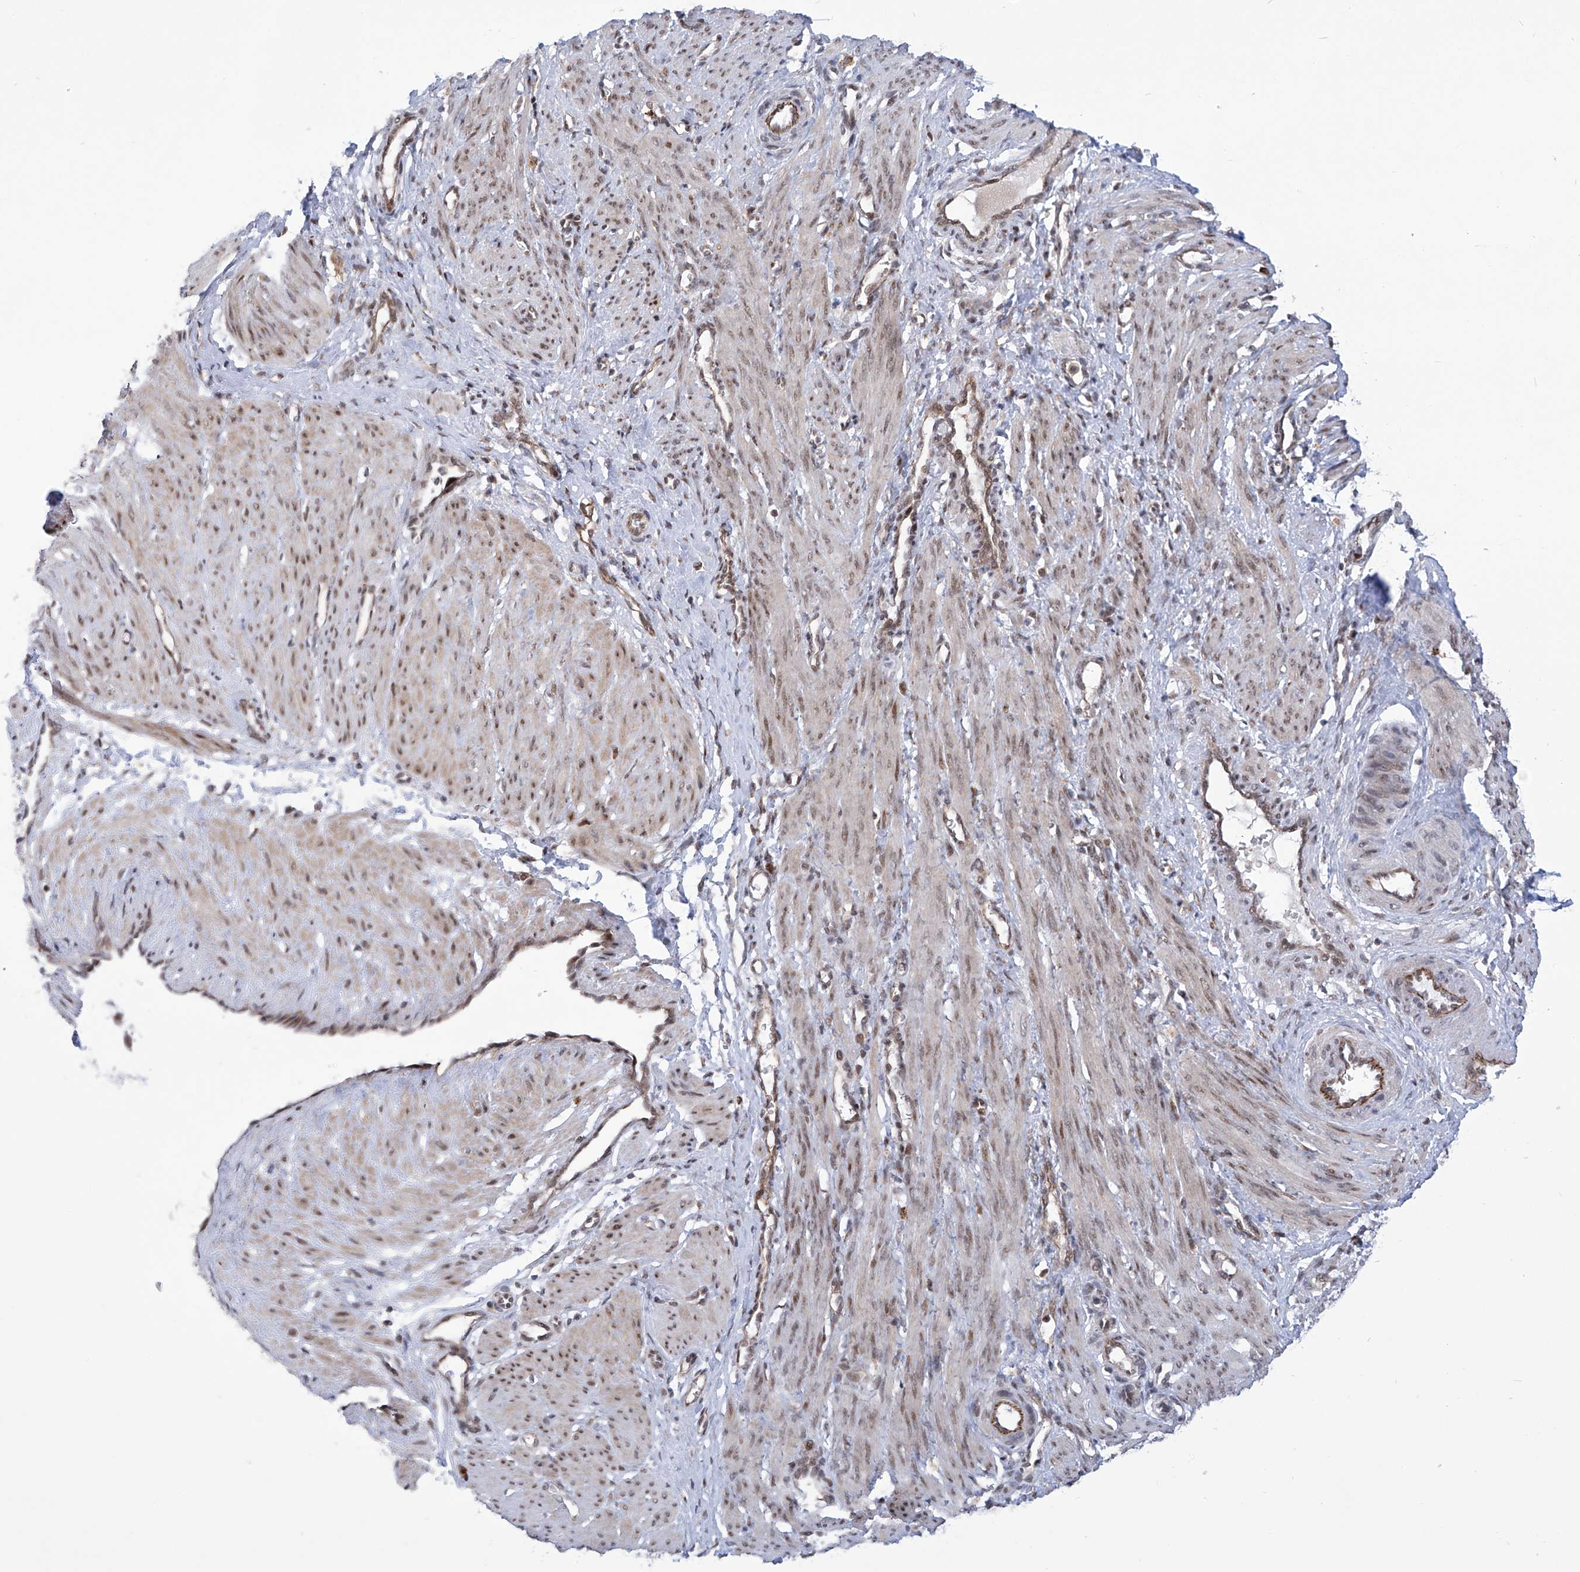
{"staining": {"intensity": "weak", "quantity": ">75%", "location": "cytoplasmic/membranous,nuclear"}, "tissue": "smooth muscle", "cell_type": "Smooth muscle cells", "image_type": "normal", "snomed": [{"axis": "morphology", "description": "Normal tissue, NOS"}, {"axis": "topography", "description": "Endometrium"}], "caption": "Smooth muscle stained with DAB (3,3'-diaminobenzidine) immunohistochemistry displays low levels of weak cytoplasmic/membranous,nuclear expression in about >75% of smooth muscle cells. (Stains: DAB (3,3'-diaminobenzidine) in brown, nuclei in blue, Microscopy: brightfield microscopy at high magnification).", "gene": "CEP290", "patient": {"sex": "female", "age": 33}}